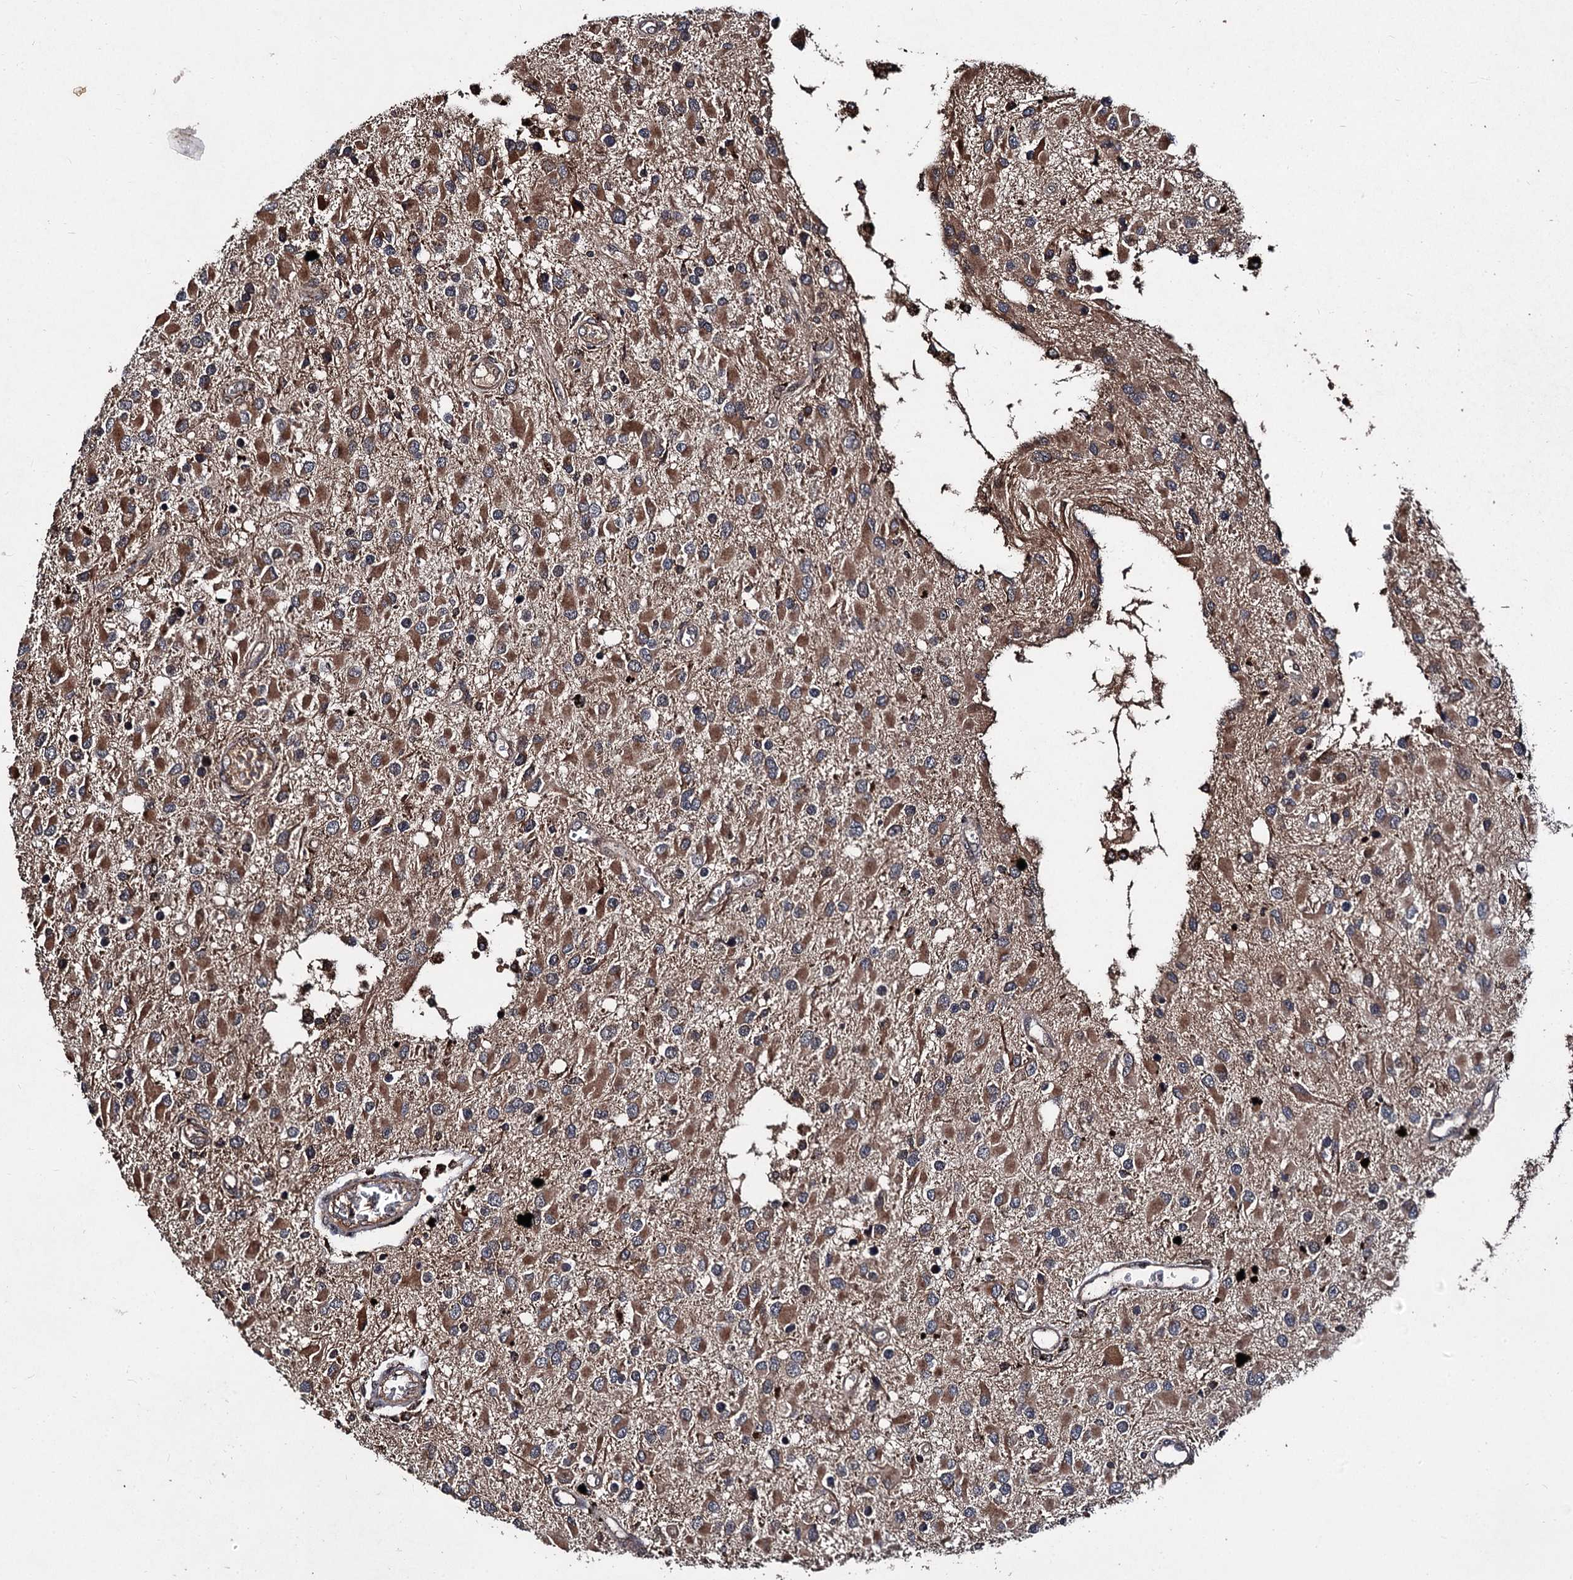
{"staining": {"intensity": "moderate", "quantity": ">75%", "location": "cytoplasmic/membranous"}, "tissue": "glioma", "cell_type": "Tumor cells", "image_type": "cancer", "snomed": [{"axis": "morphology", "description": "Glioma, malignant, High grade"}, {"axis": "topography", "description": "Brain"}], "caption": "Malignant glioma (high-grade) stained for a protein demonstrates moderate cytoplasmic/membranous positivity in tumor cells.", "gene": "BCL2L2", "patient": {"sex": "male", "age": 53}}